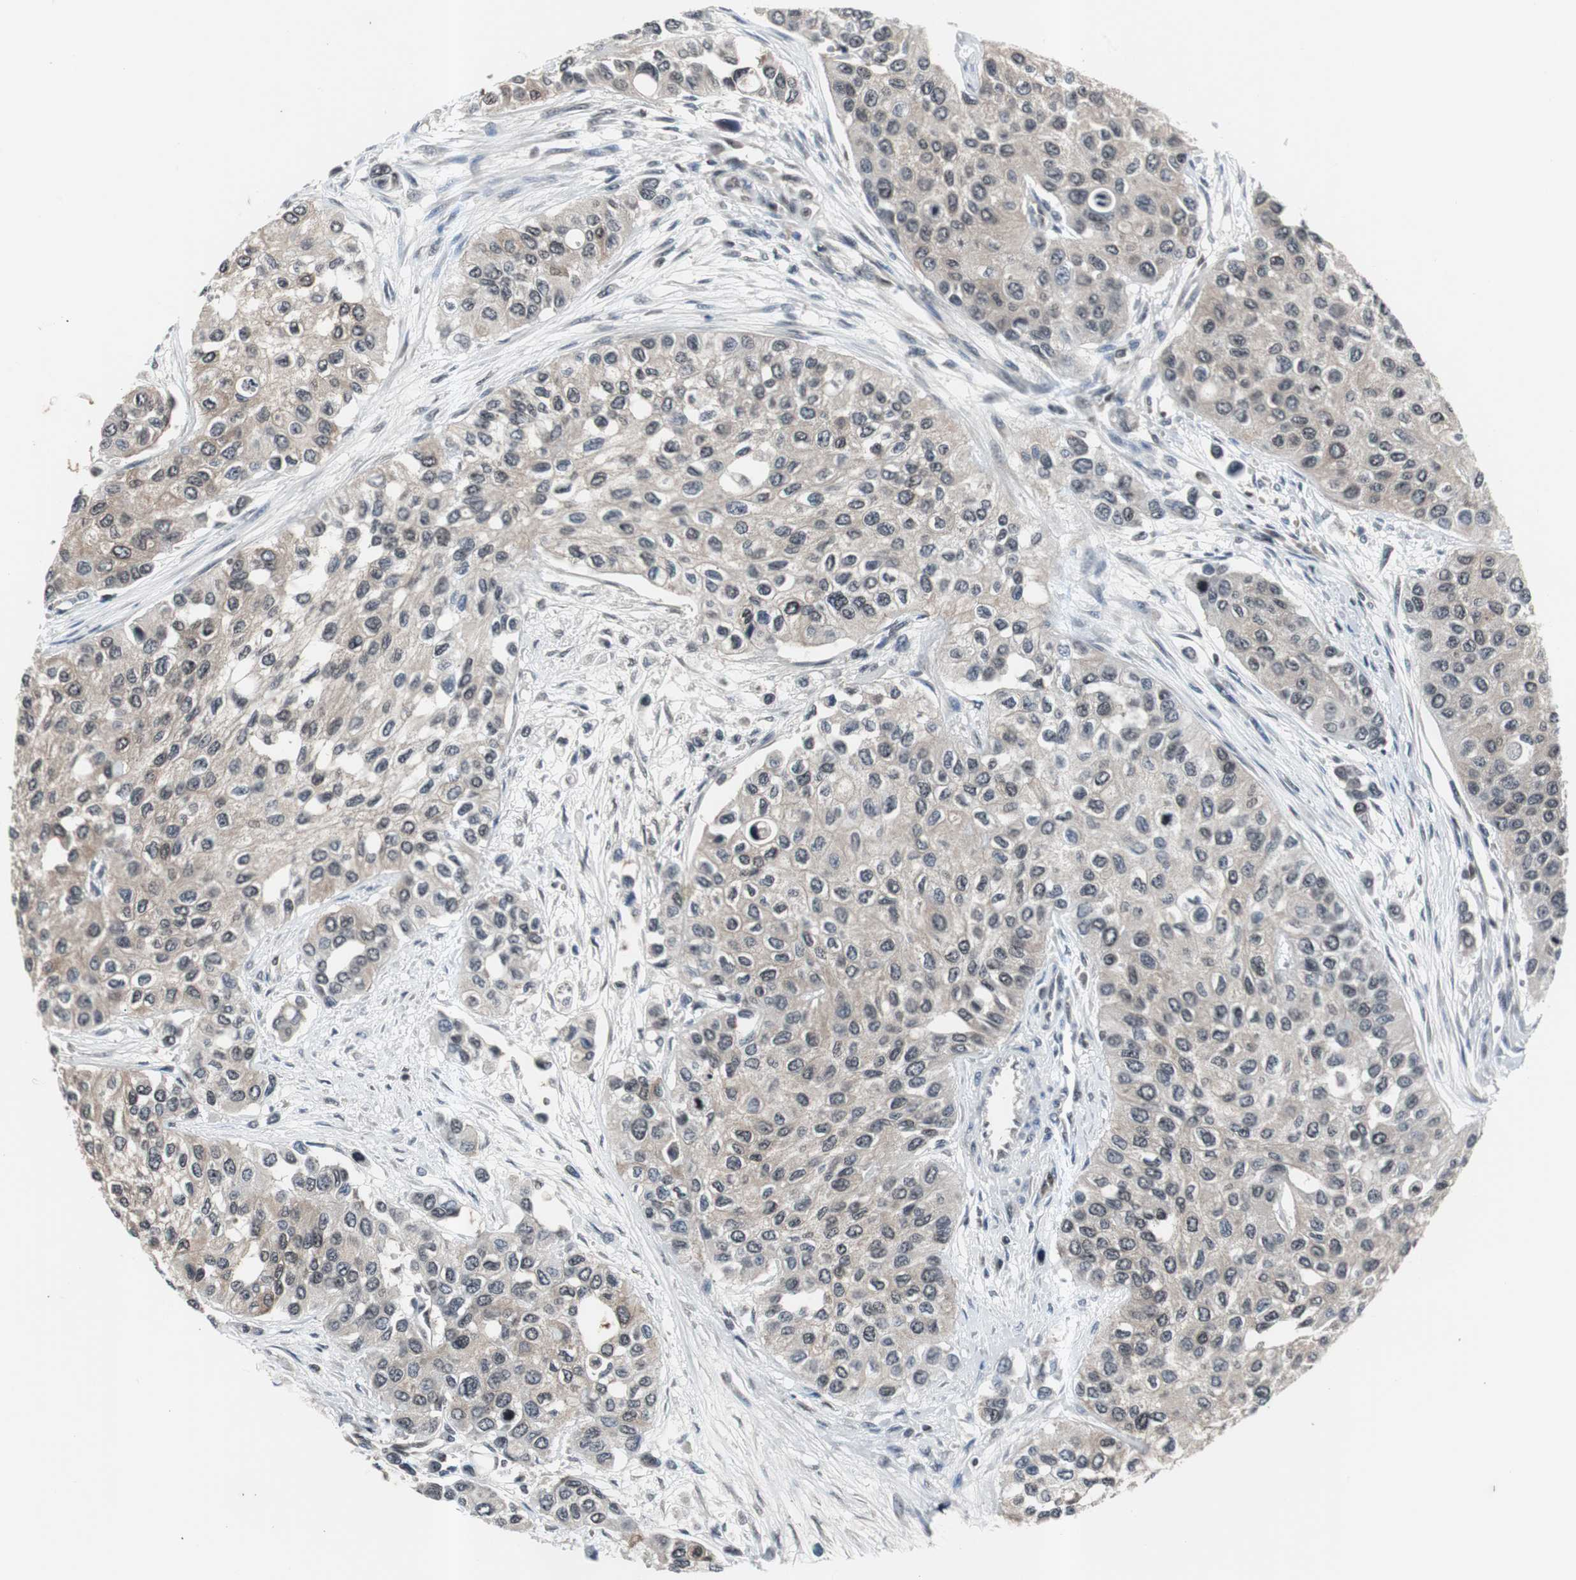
{"staining": {"intensity": "negative", "quantity": "none", "location": "none"}, "tissue": "urothelial cancer", "cell_type": "Tumor cells", "image_type": "cancer", "snomed": [{"axis": "morphology", "description": "Urothelial carcinoma, High grade"}, {"axis": "topography", "description": "Urinary bladder"}], "caption": "A photomicrograph of human urothelial cancer is negative for staining in tumor cells.", "gene": "SMAD1", "patient": {"sex": "female", "age": 56}}